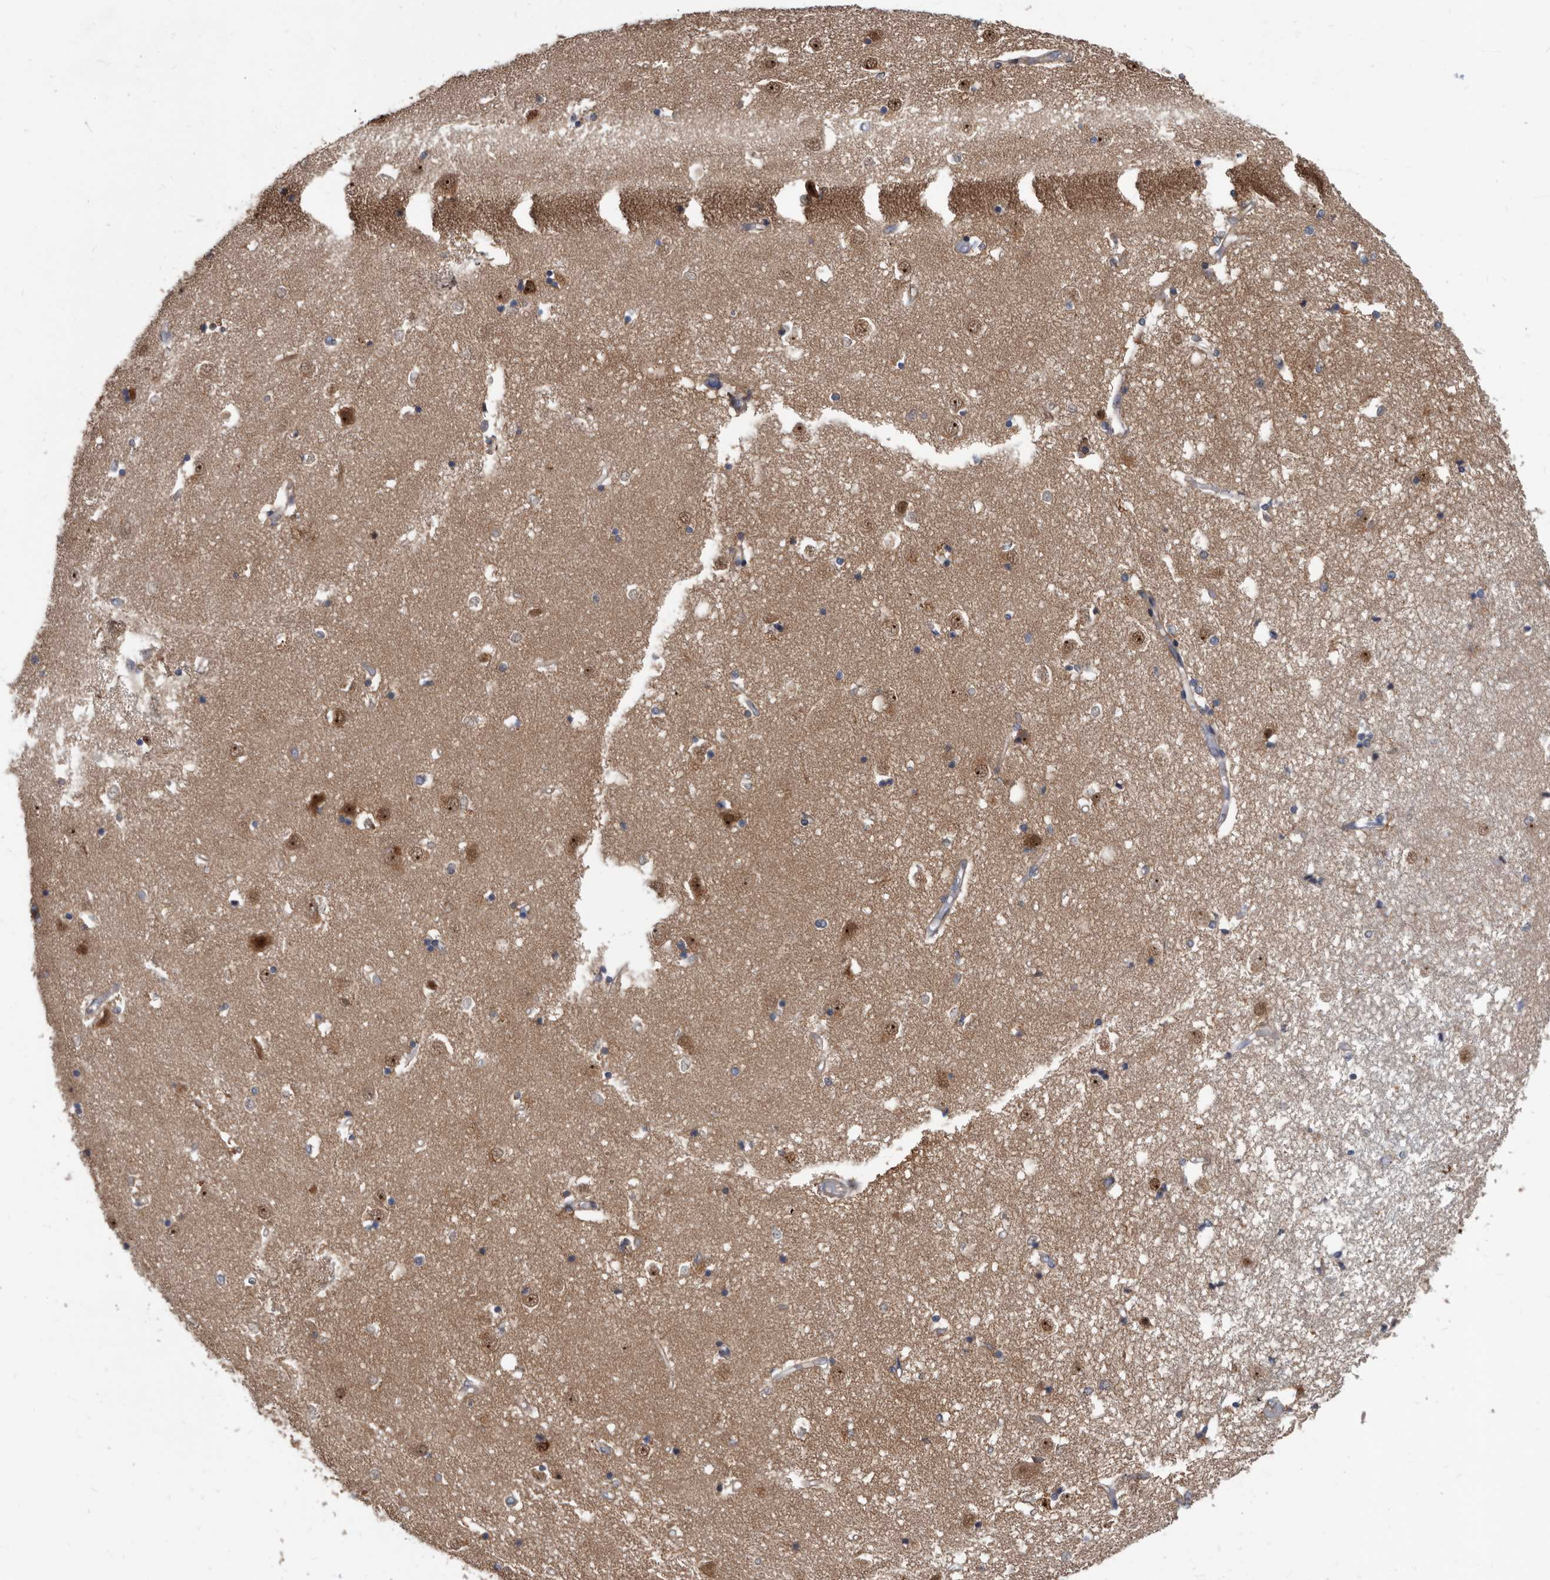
{"staining": {"intensity": "weak", "quantity": "<25%", "location": "nuclear"}, "tissue": "caudate", "cell_type": "Glial cells", "image_type": "normal", "snomed": [{"axis": "morphology", "description": "Normal tissue, NOS"}, {"axis": "topography", "description": "Lateral ventricle wall"}], "caption": "IHC micrograph of normal caudate: human caudate stained with DAB shows no significant protein positivity in glial cells. Brightfield microscopy of immunohistochemistry (IHC) stained with DAB (brown) and hematoxylin (blue), captured at high magnification.", "gene": "APEH", "patient": {"sex": "male", "age": 45}}